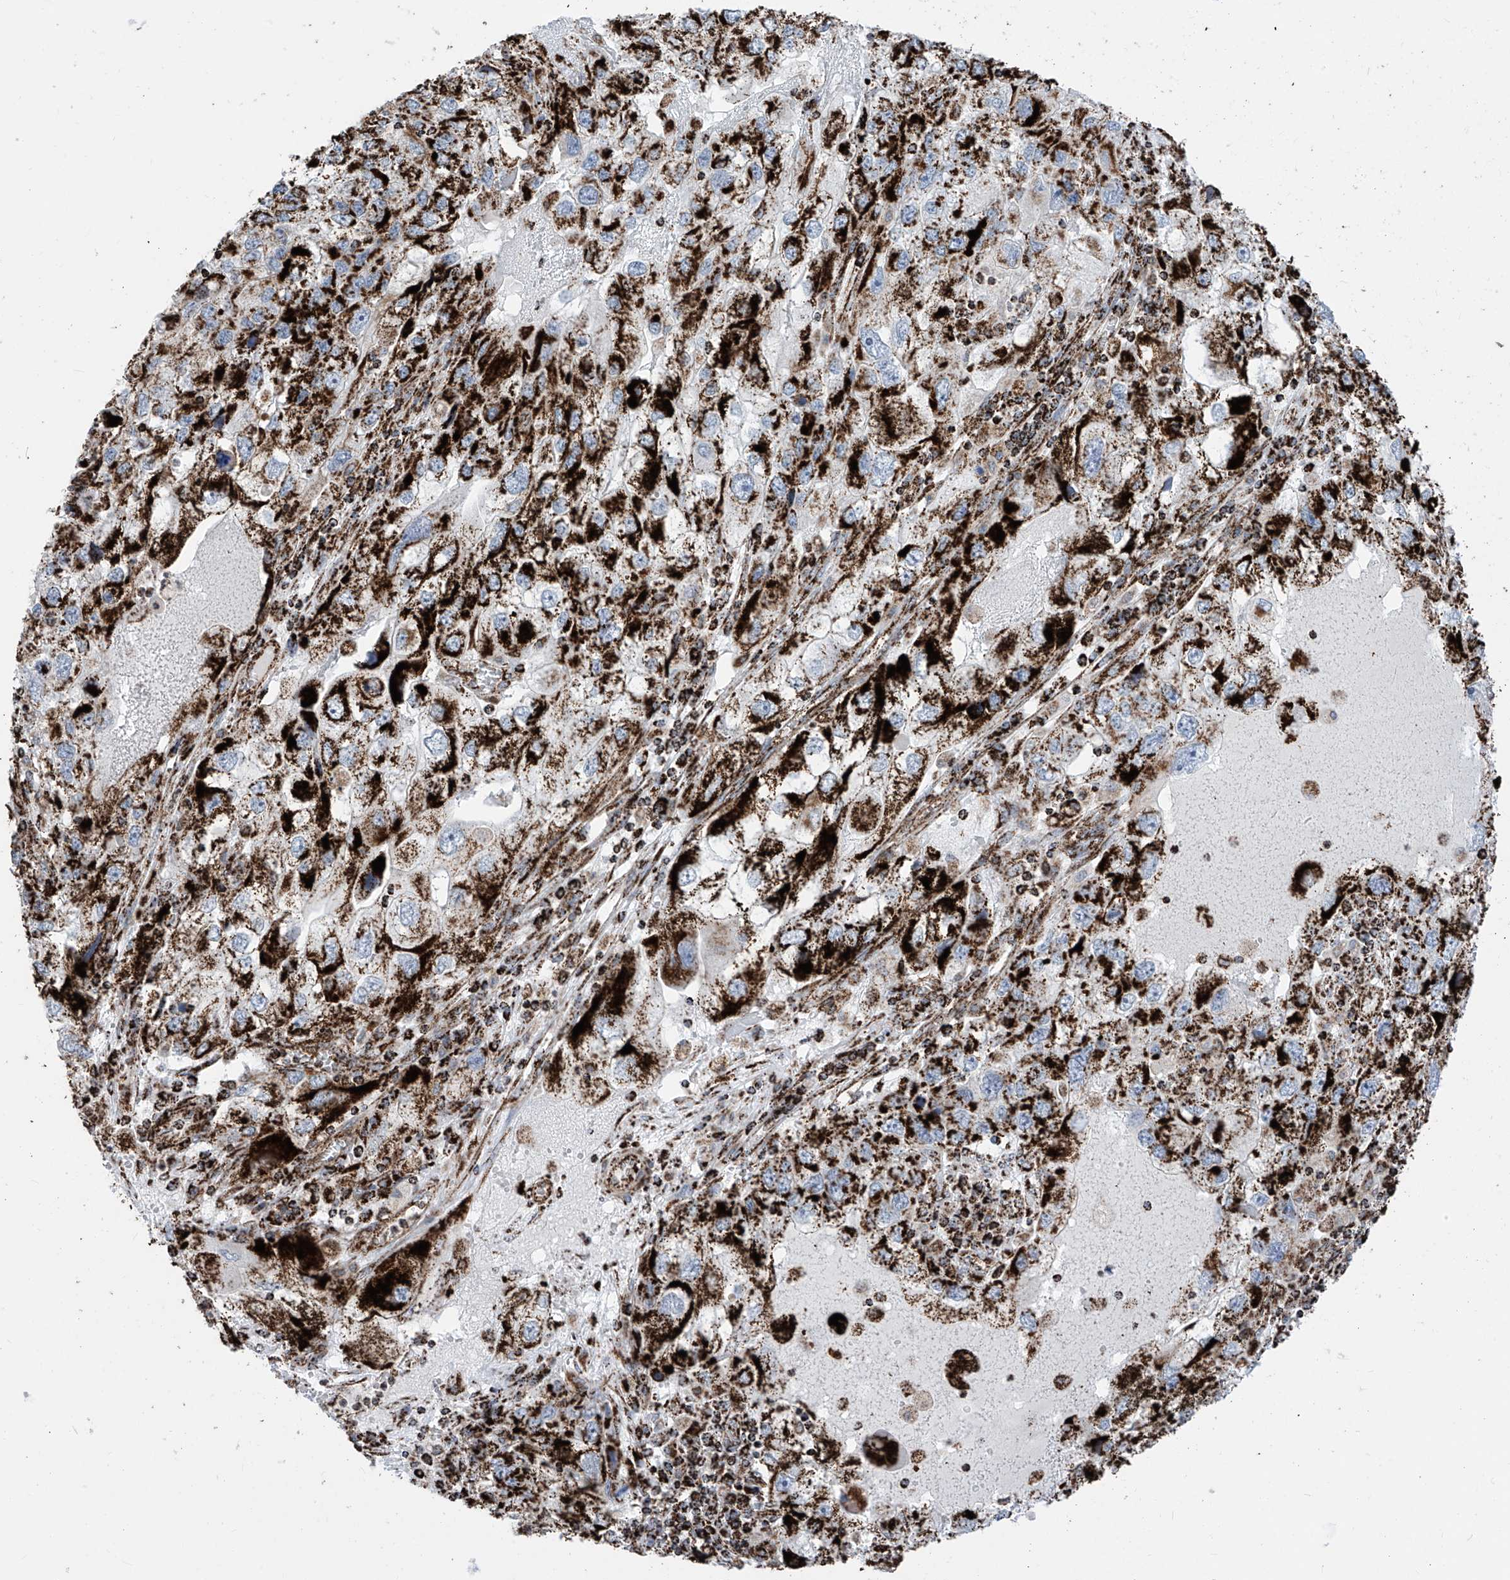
{"staining": {"intensity": "strong", "quantity": ">75%", "location": "cytoplasmic/membranous"}, "tissue": "endometrial cancer", "cell_type": "Tumor cells", "image_type": "cancer", "snomed": [{"axis": "morphology", "description": "Adenocarcinoma, NOS"}, {"axis": "topography", "description": "Endometrium"}], "caption": "An immunohistochemistry image of neoplastic tissue is shown. Protein staining in brown labels strong cytoplasmic/membranous positivity in endometrial cancer (adenocarcinoma) within tumor cells. The protein is stained brown, and the nuclei are stained in blue (DAB (3,3'-diaminobenzidine) IHC with brightfield microscopy, high magnification).", "gene": "COX5B", "patient": {"sex": "female", "age": 49}}